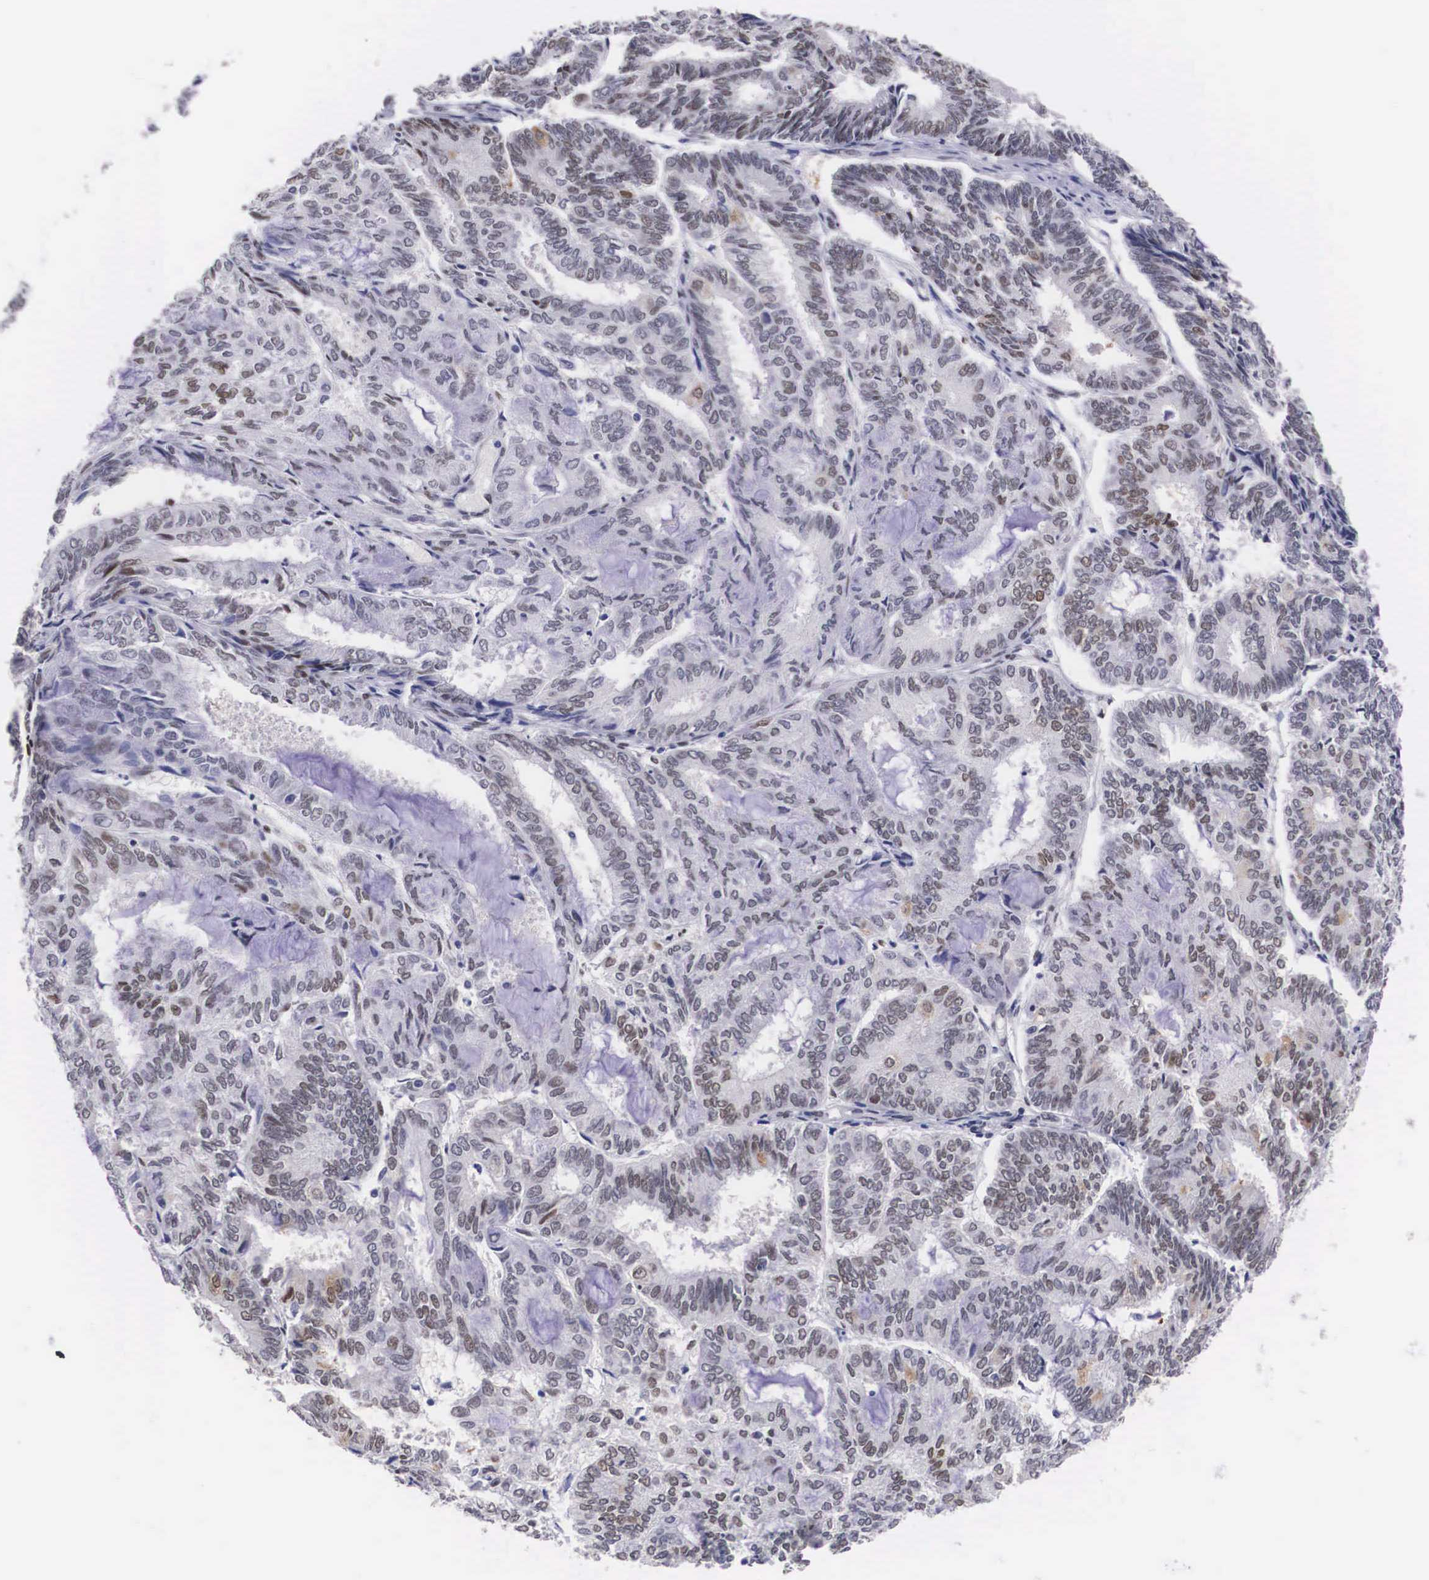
{"staining": {"intensity": "weak", "quantity": "25%-75%", "location": "nuclear"}, "tissue": "endometrial cancer", "cell_type": "Tumor cells", "image_type": "cancer", "snomed": [{"axis": "morphology", "description": "Adenocarcinoma, NOS"}, {"axis": "topography", "description": "Endometrium"}], "caption": "The photomicrograph shows a brown stain indicating the presence of a protein in the nuclear of tumor cells in endometrial adenocarcinoma.", "gene": "KHDRBS3", "patient": {"sex": "female", "age": 59}}